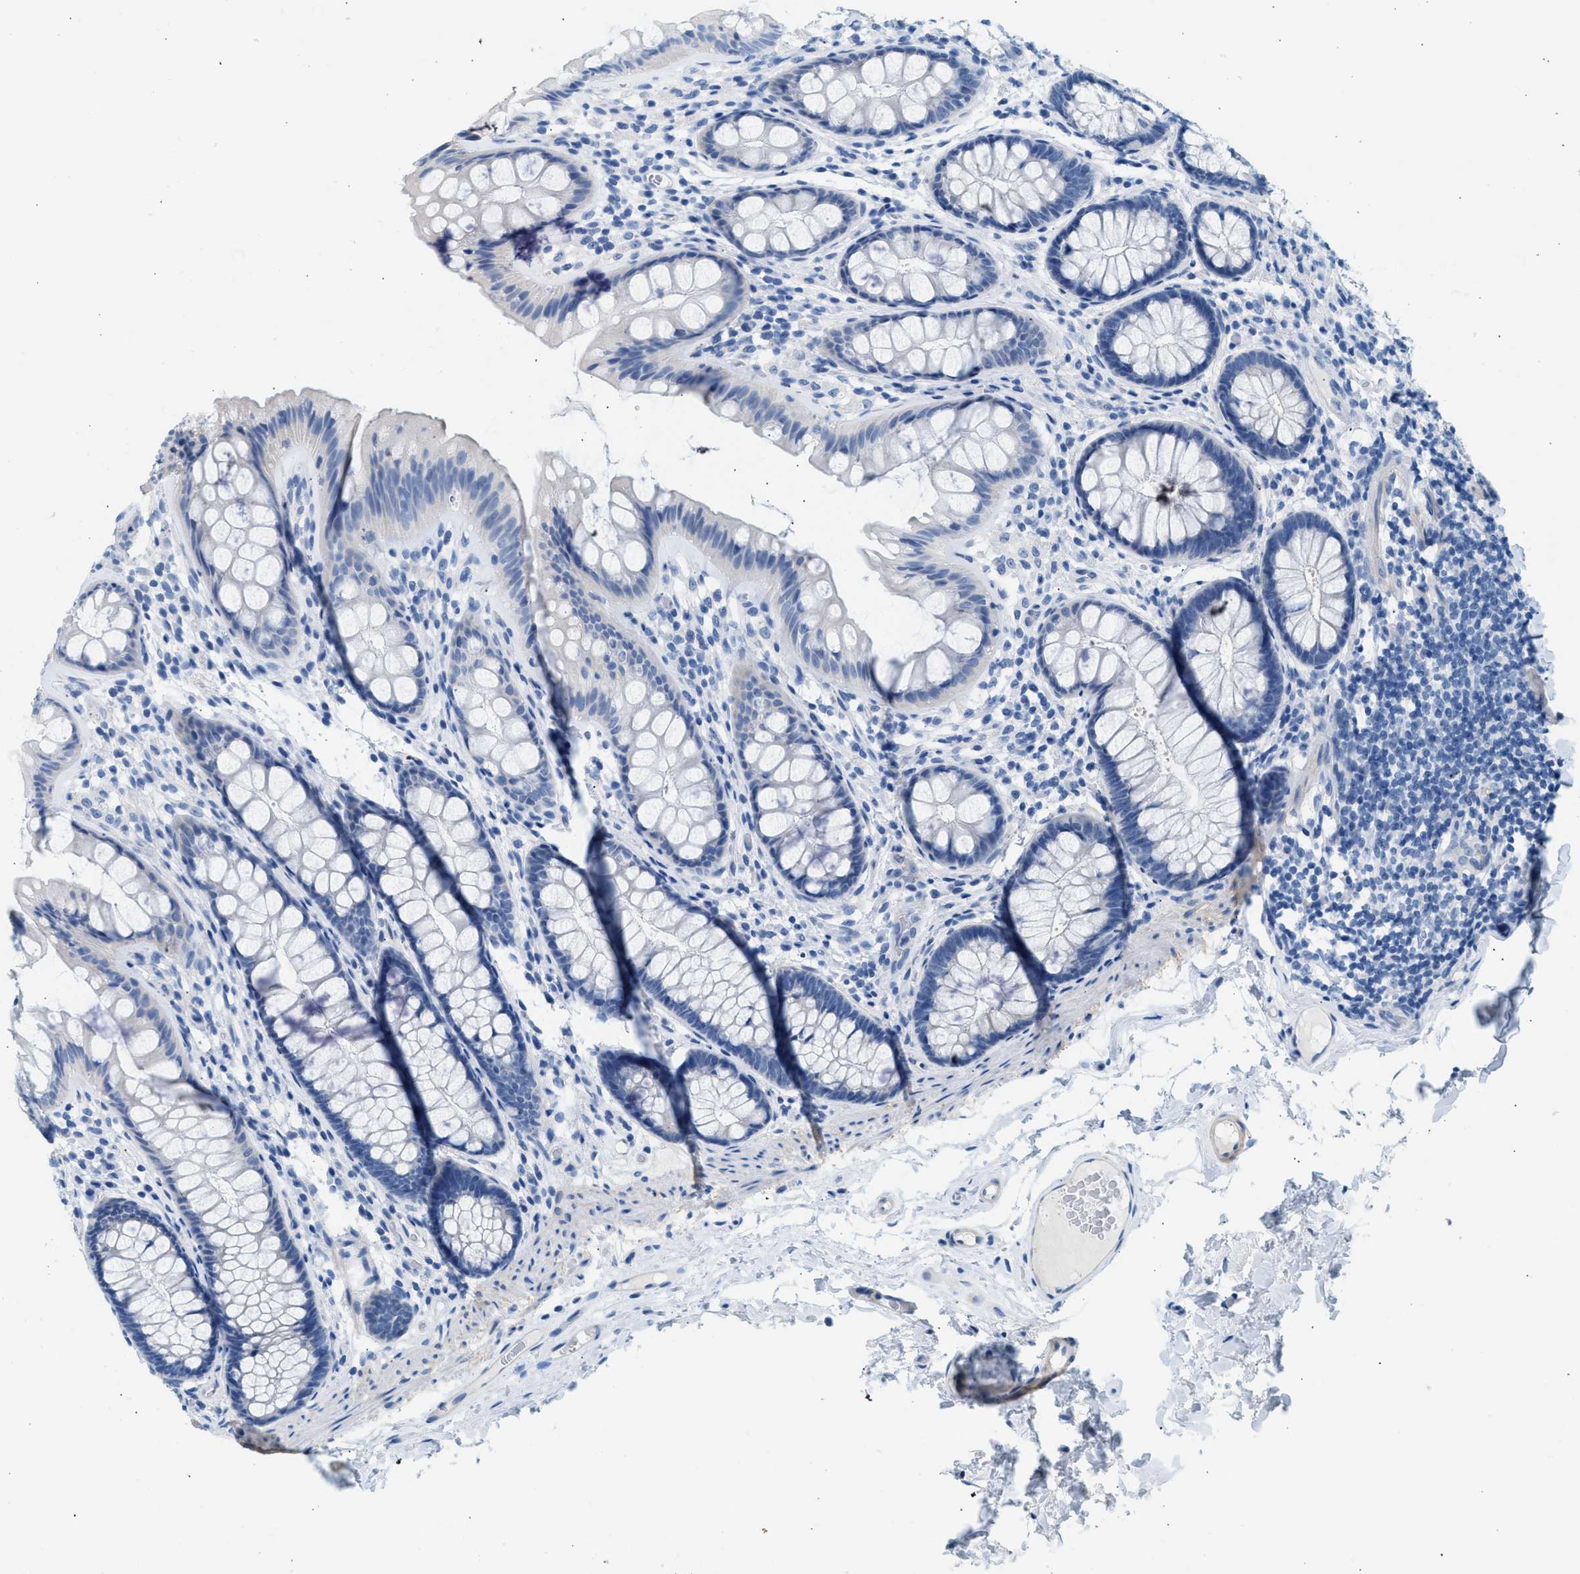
{"staining": {"intensity": "negative", "quantity": "none", "location": "none"}, "tissue": "colon", "cell_type": "Endothelial cells", "image_type": "normal", "snomed": [{"axis": "morphology", "description": "Normal tissue, NOS"}, {"axis": "topography", "description": "Colon"}], "caption": "This is a micrograph of immunohistochemistry (IHC) staining of unremarkable colon, which shows no staining in endothelial cells. The staining is performed using DAB brown chromogen with nuclei counter-stained in using hematoxylin.", "gene": "SPAM1", "patient": {"sex": "female", "age": 56}}